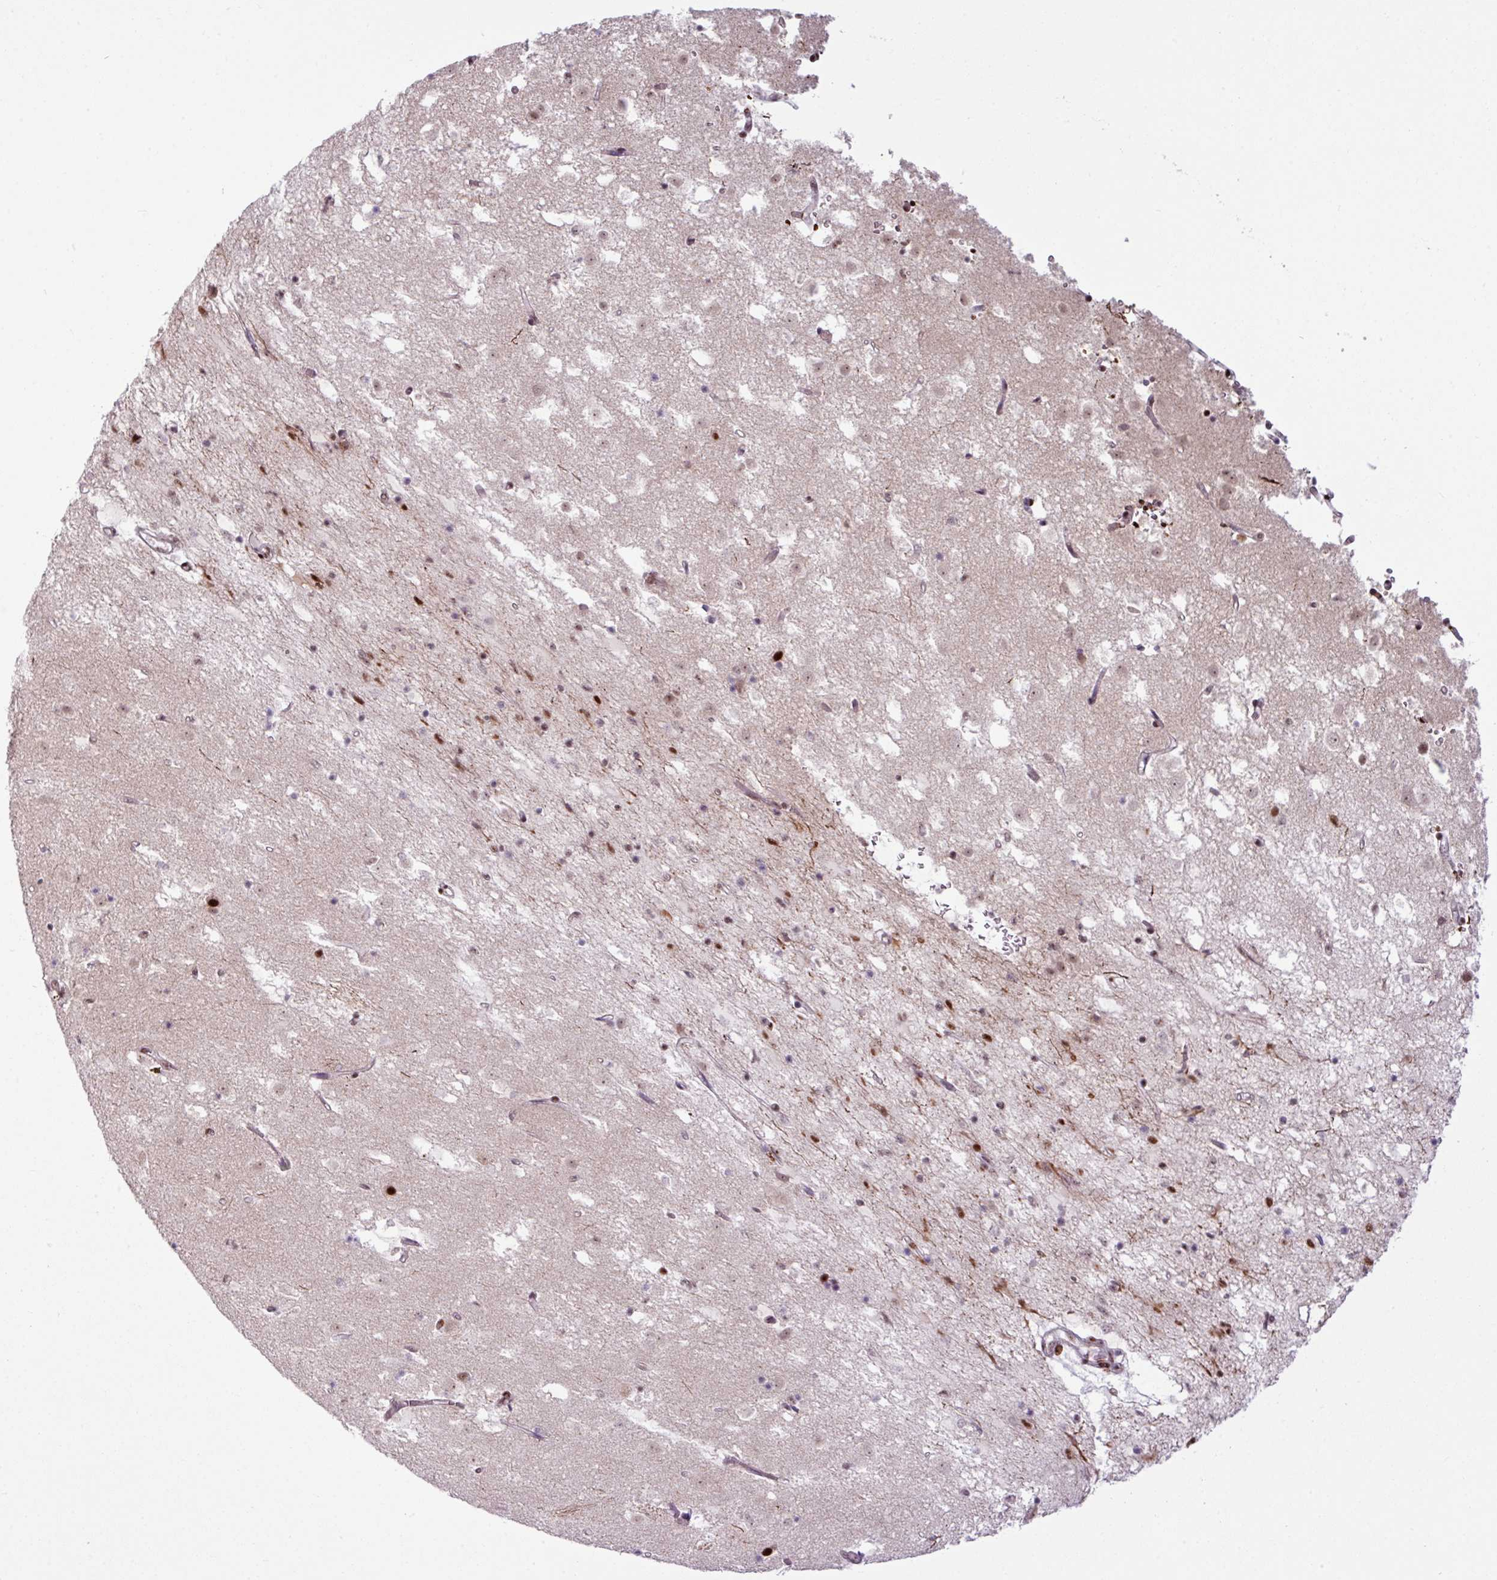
{"staining": {"intensity": "strong", "quantity": "25%-75%", "location": "nuclear"}, "tissue": "caudate", "cell_type": "Glial cells", "image_type": "normal", "snomed": [{"axis": "morphology", "description": "Normal tissue, NOS"}, {"axis": "topography", "description": "Lateral ventricle wall"}], "caption": "Human caudate stained with a brown dye reveals strong nuclear positive staining in about 25%-75% of glial cells.", "gene": "PRDM5", "patient": {"sex": "male", "age": 58}}